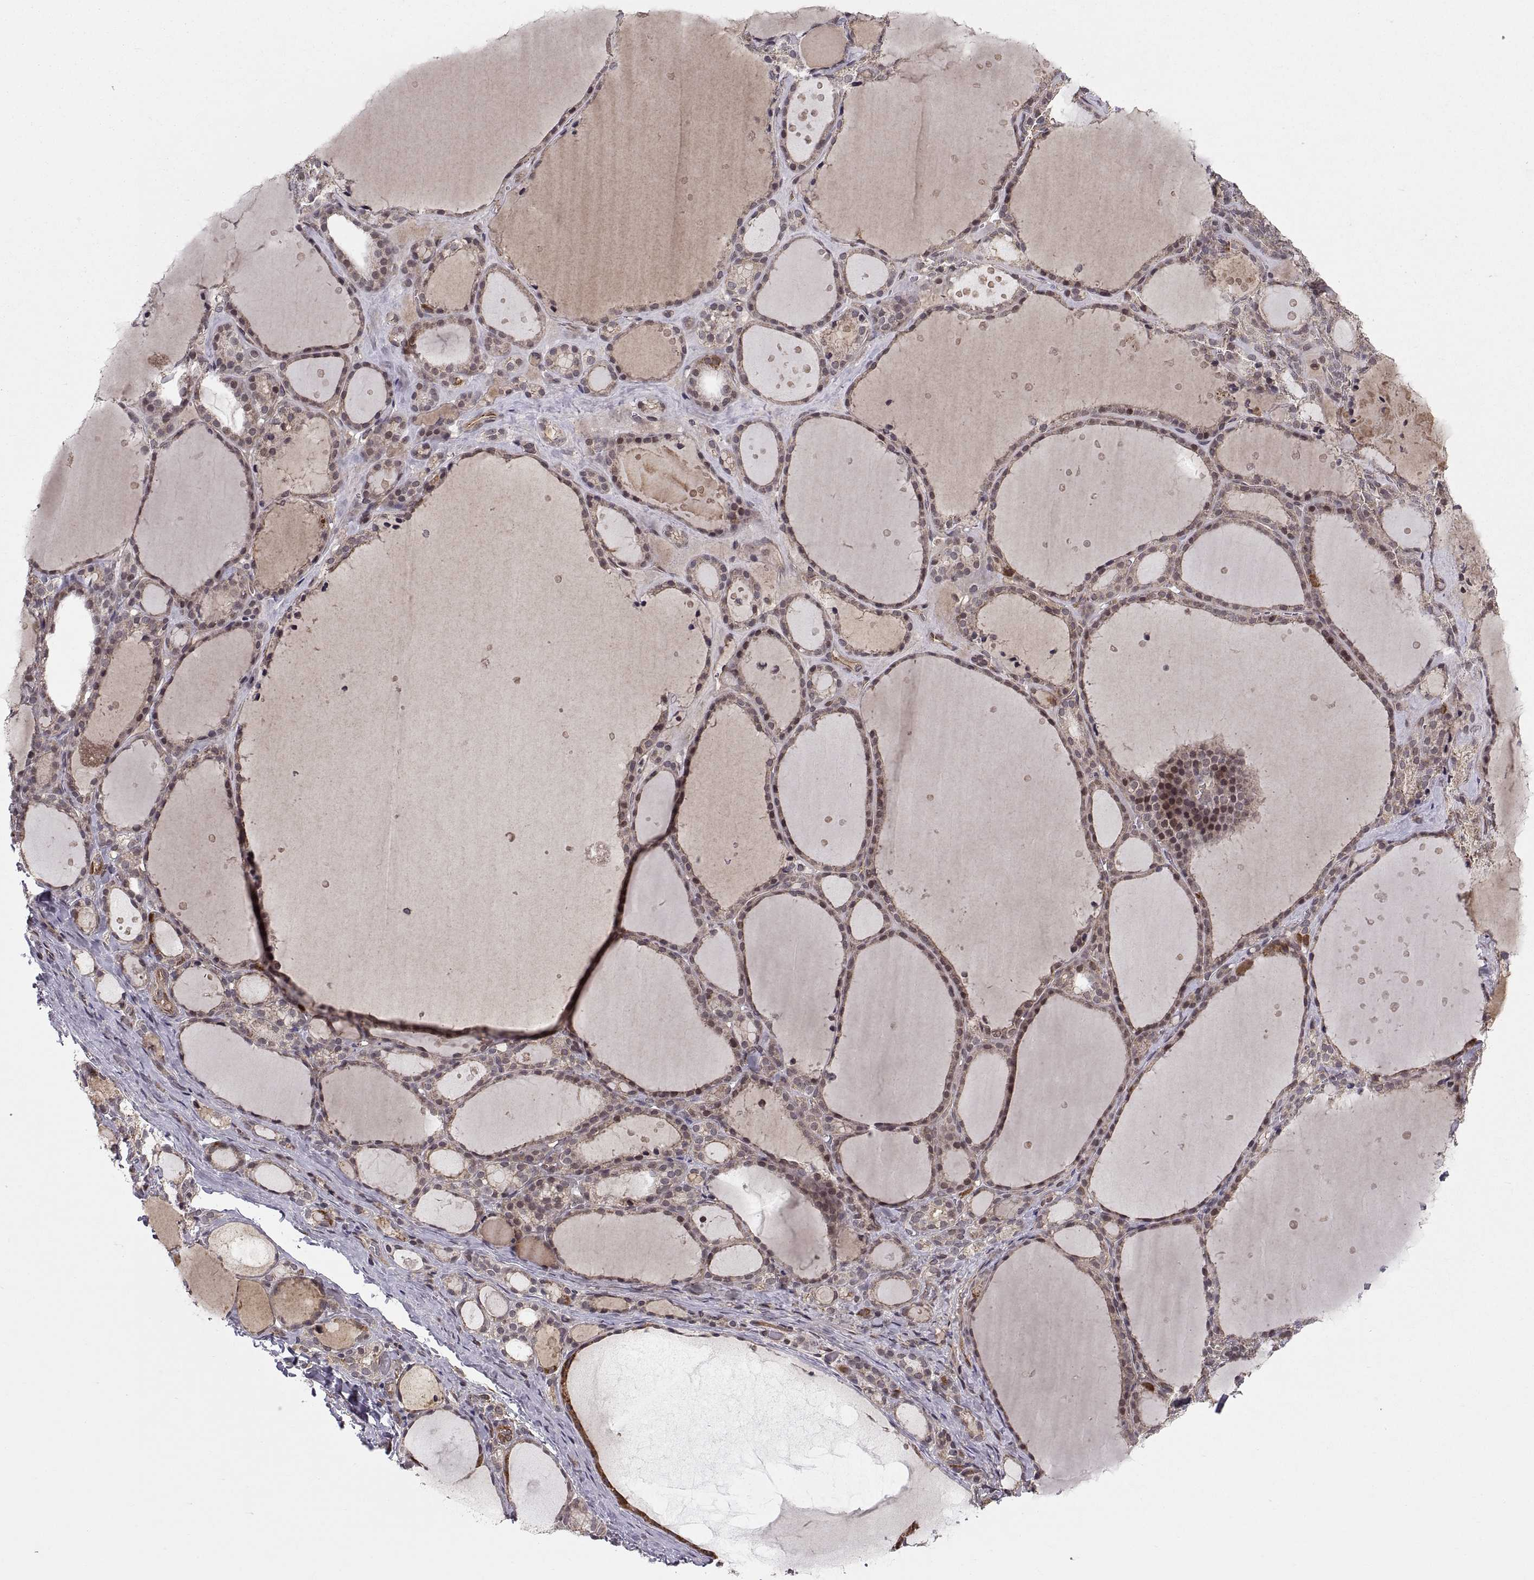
{"staining": {"intensity": "weak", "quantity": ">75%", "location": "cytoplasmic/membranous"}, "tissue": "thyroid gland", "cell_type": "Glandular cells", "image_type": "normal", "snomed": [{"axis": "morphology", "description": "Normal tissue, NOS"}, {"axis": "topography", "description": "Thyroid gland"}], "caption": "A low amount of weak cytoplasmic/membranous staining is seen in approximately >75% of glandular cells in normal thyroid gland. The protein is stained brown, and the nuclei are stained in blue (DAB (3,3'-diaminobenzidine) IHC with brightfield microscopy, high magnification).", "gene": "ABL2", "patient": {"sex": "male", "age": 68}}